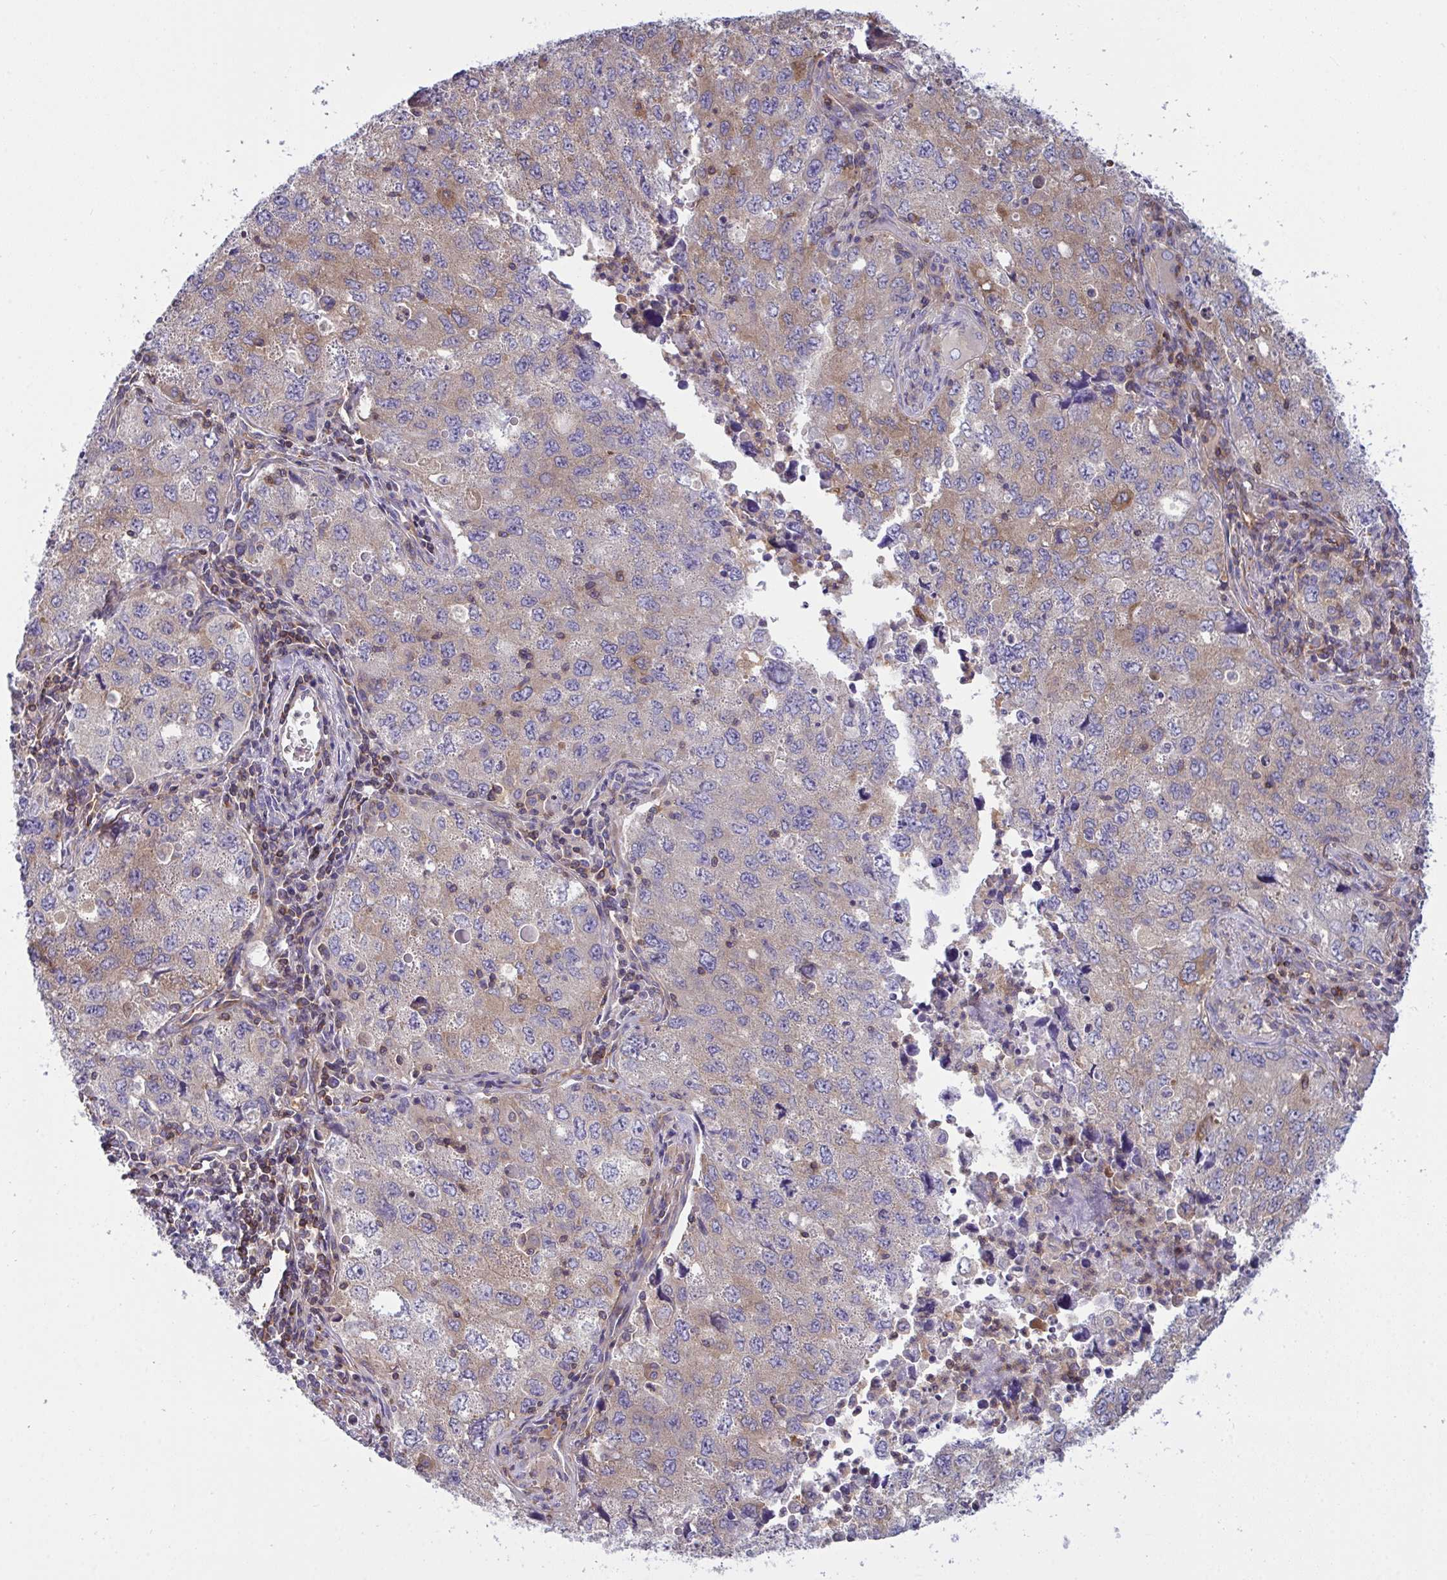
{"staining": {"intensity": "moderate", "quantity": "25%-75%", "location": "cytoplasmic/membranous"}, "tissue": "lung cancer", "cell_type": "Tumor cells", "image_type": "cancer", "snomed": [{"axis": "morphology", "description": "Adenocarcinoma, NOS"}, {"axis": "topography", "description": "Lung"}], "caption": "Protein staining by immunohistochemistry (IHC) reveals moderate cytoplasmic/membranous staining in approximately 25%-75% of tumor cells in lung cancer (adenocarcinoma).", "gene": "TSC22D3", "patient": {"sex": "female", "age": 57}}